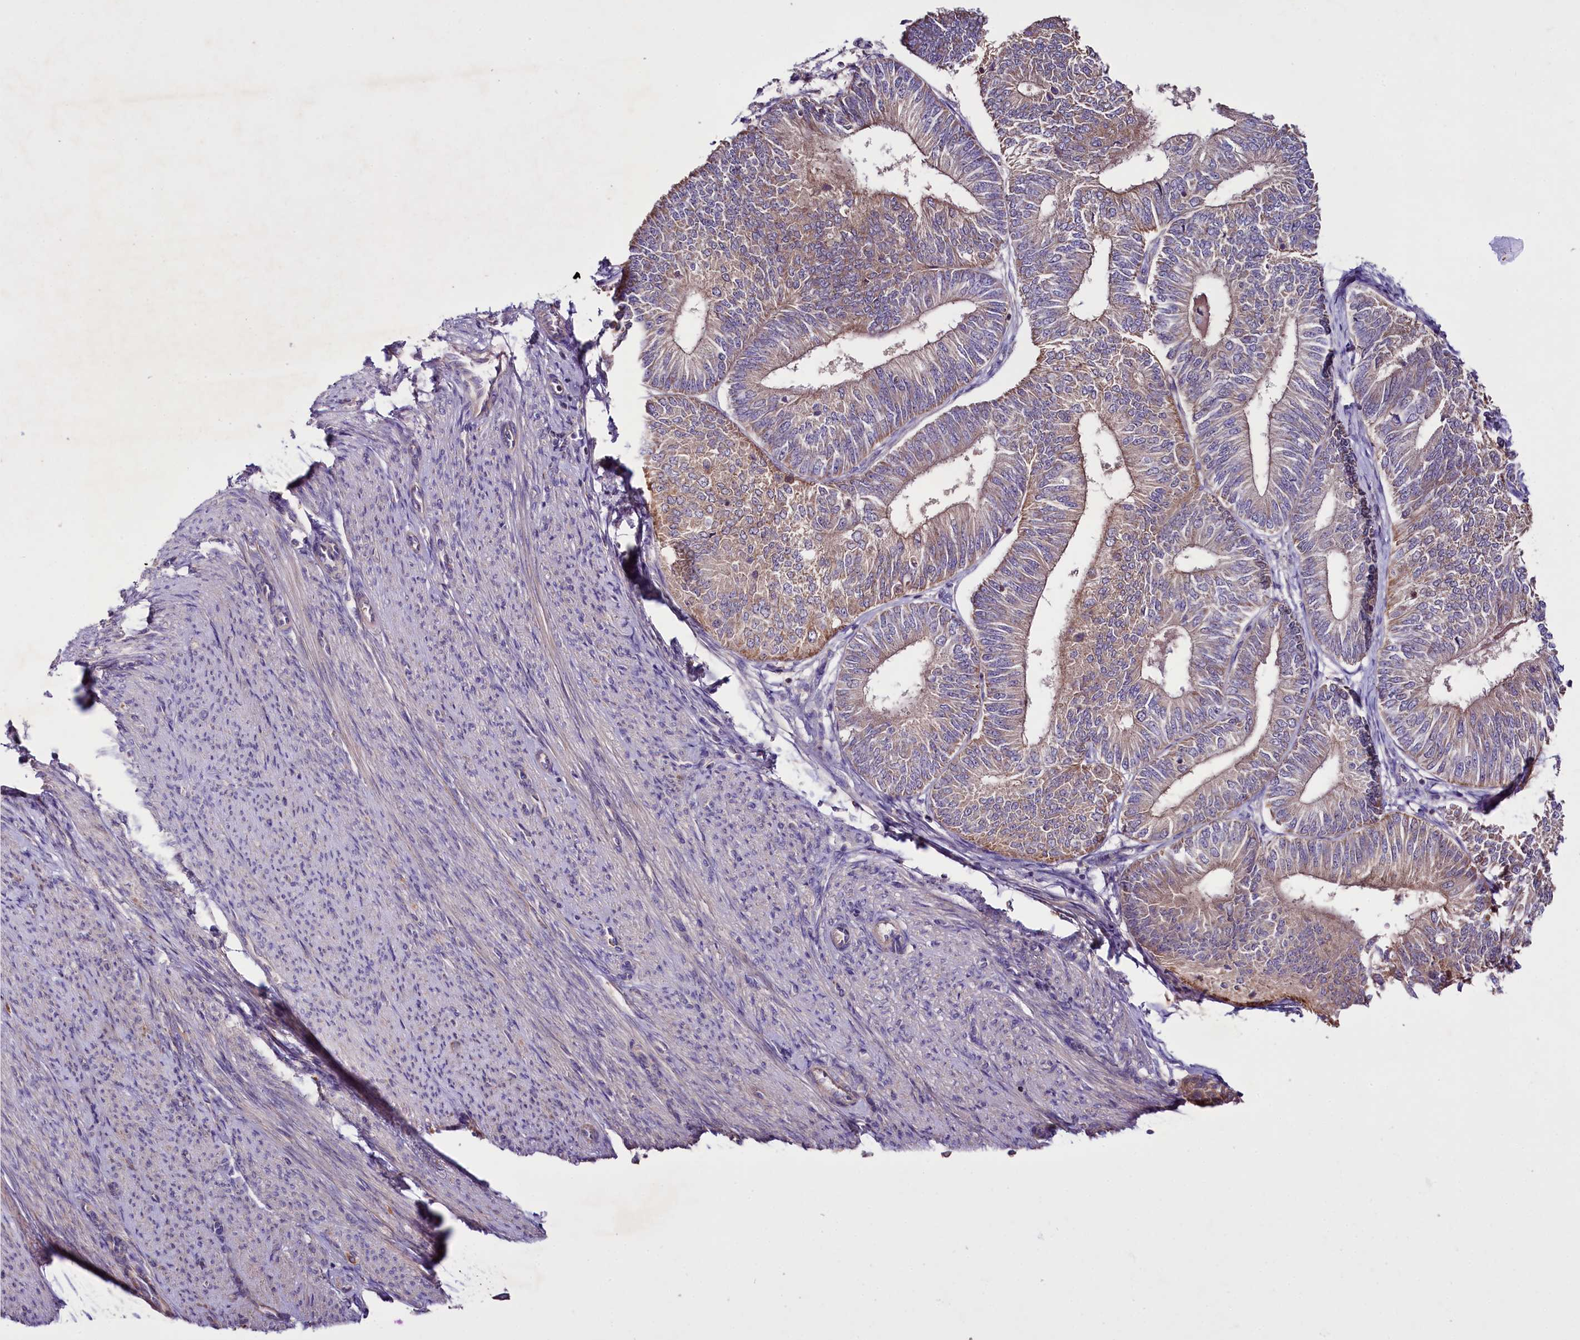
{"staining": {"intensity": "weak", "quantity": ">75%", "location": "cytoplasmic/membranous"}, "tissue": "endometrial cancer", "cell_type": "Tumor cells", "image_type": "cancer", "snomed": [{"axis": "morphology", "description": "Adenocarcinoma, NOS"}, {"axis": "topography", "description": "Endometrium"}], "caption": "A micrograph of endometrial adenocarcinoma stained for a protein demonstrates weak cytoplasmic/membranous brown staining in tumor cells.", "gene": "ZNF45", "patient": {"sex": "female", "age": 58}}